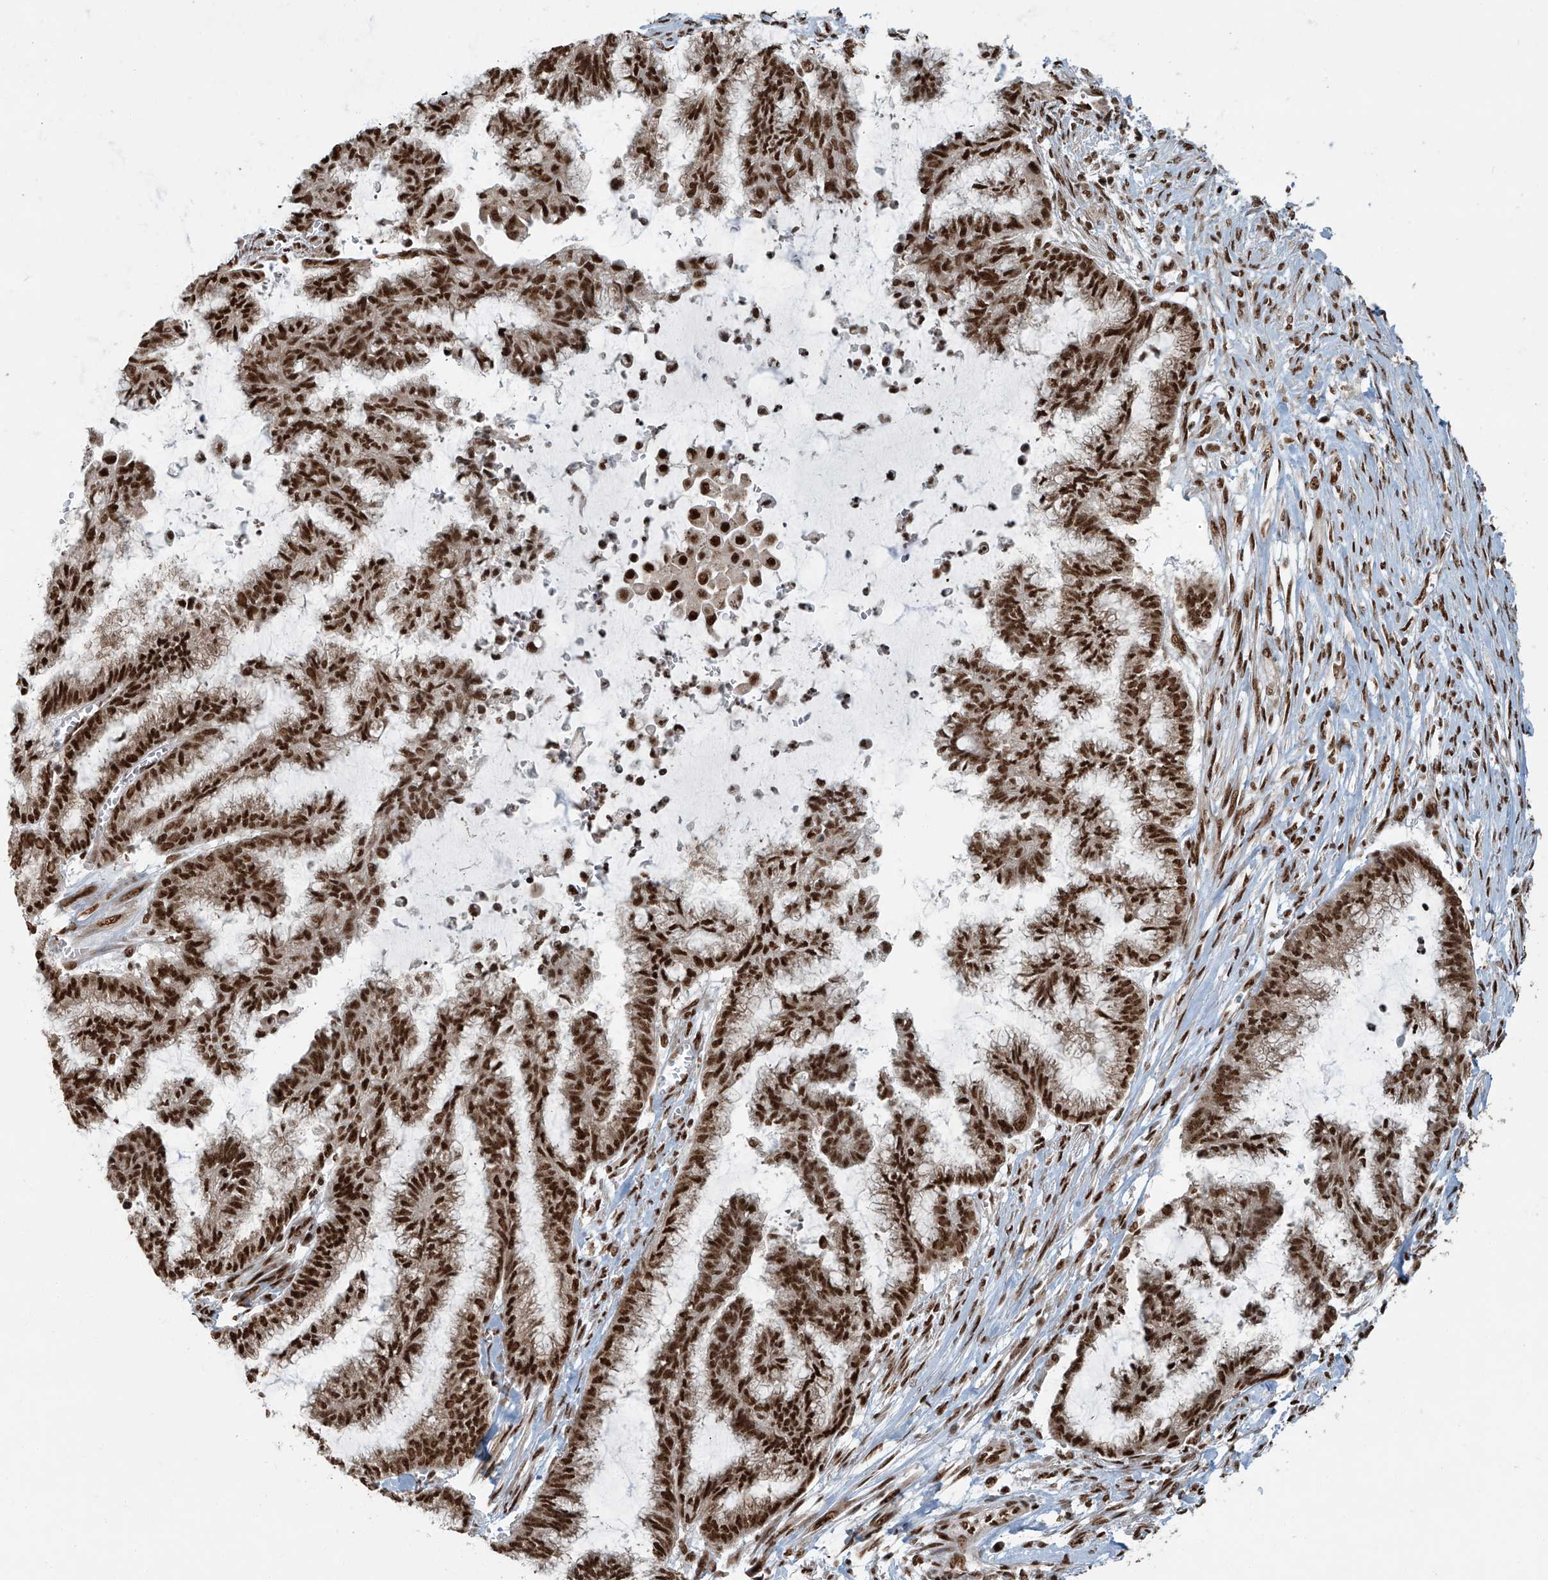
{"staining": {"intensity": "strong", "quantity": ">75%", "location": "nuclear"}, "tissue": "endometrial cancer", "cell_type": "Tumor cells", "image_type": "cancer", "snomed": [{"axis": "morphology", "description": "Adenocarcinoma, NOS"}, {"axis": "topography", "description": "Endometrium"}], "caption": "Immunohistochemistry (IHC) photomicrograph of adenocarcinoma (endometrial) stained for a protein (brown), which exhibits high levels of strong nuclear positivity in approximately >75% of tumor cells.", "gene": "FAM193B", "patient": {"sex": "female", "age": 86}}